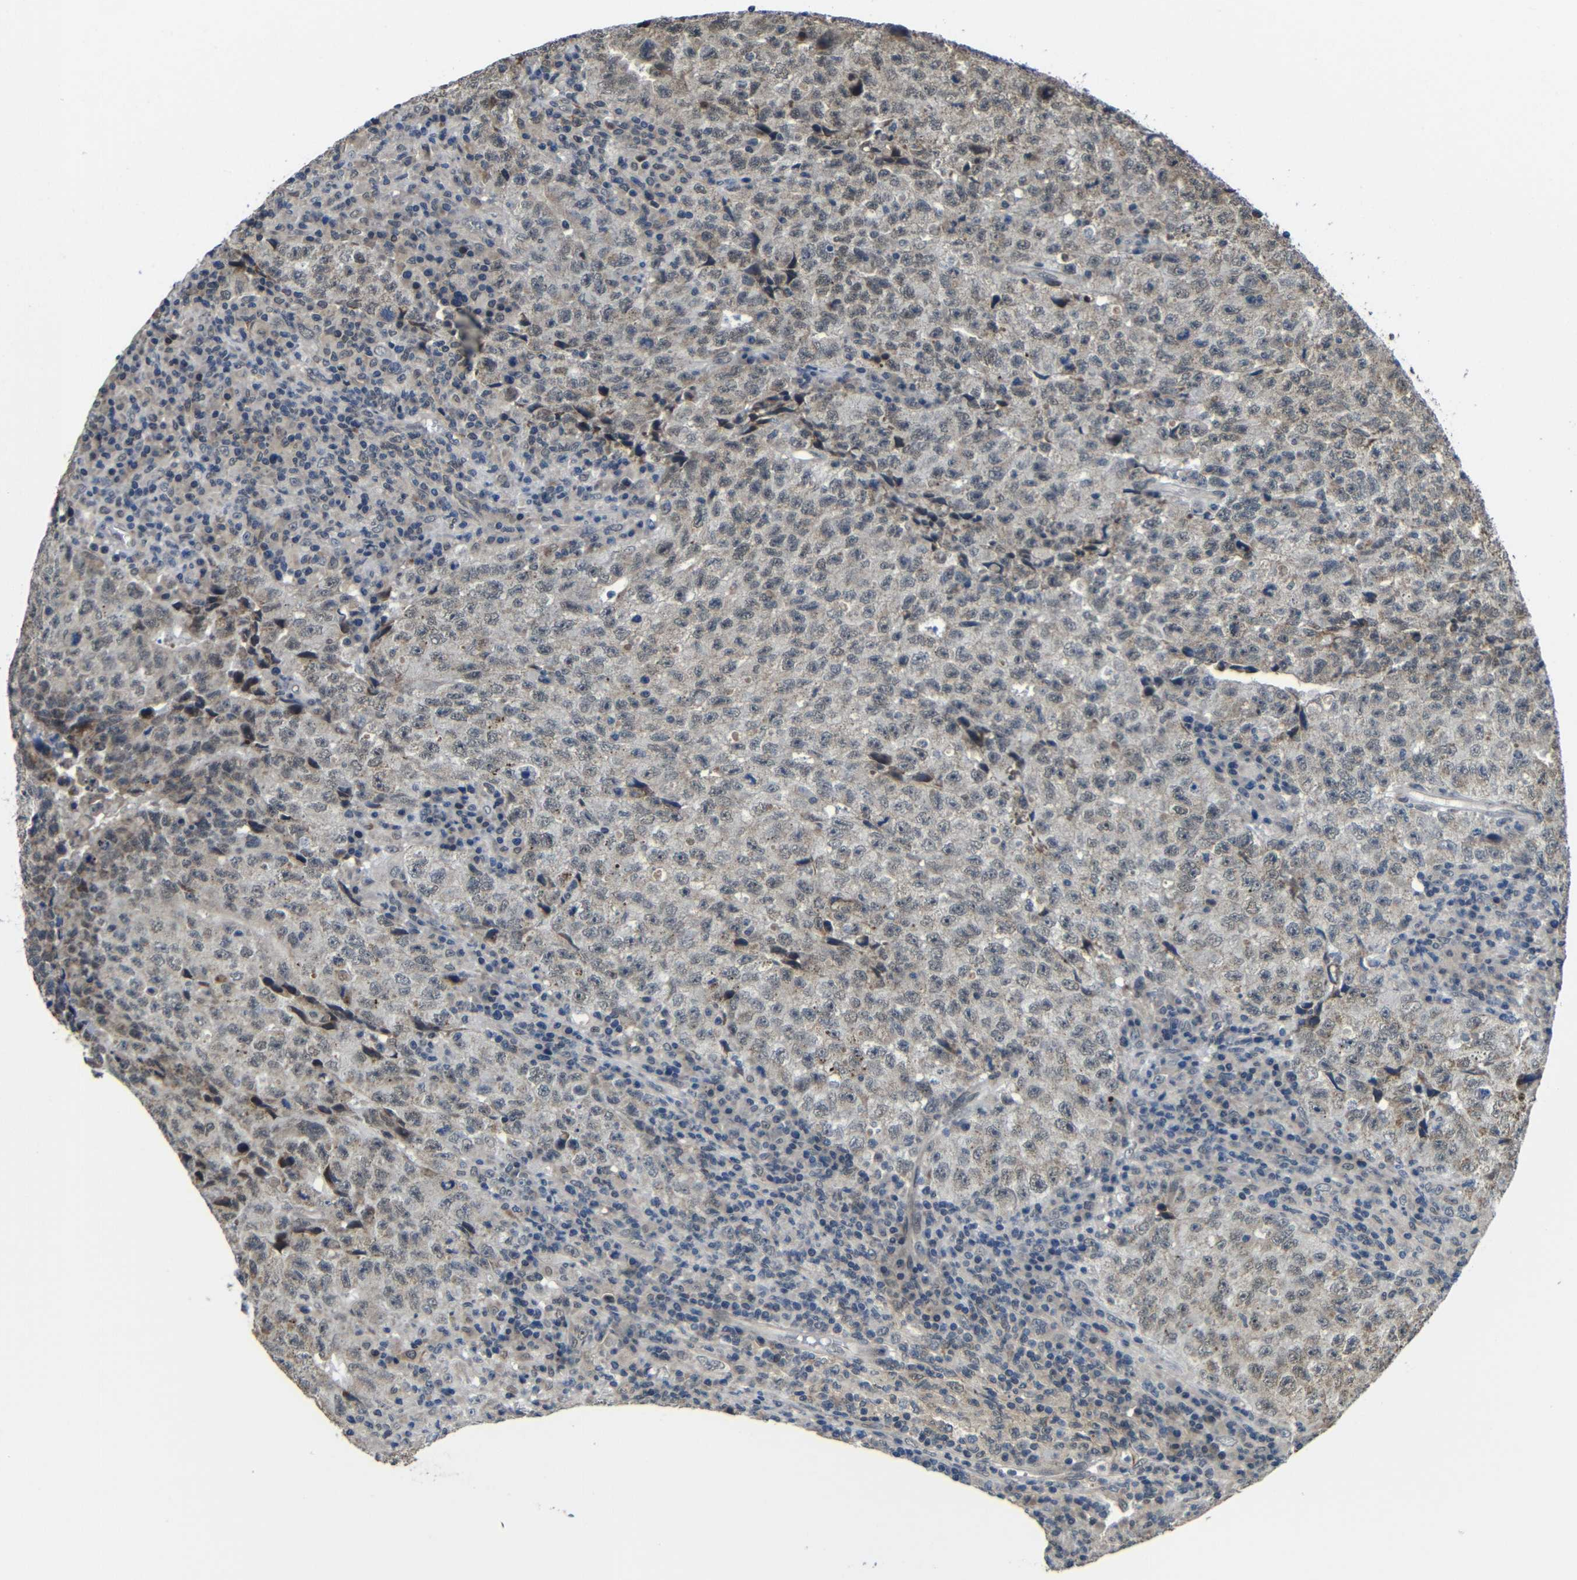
{"staining": {"intensity": "weak", "quantity": ">75%", "location": "cytoplasmic/membranous"}, "tissue": "testis cancer", "cell_type": "Tumor cells", "image_type": "cancer", "snomed": [{"axis": "morphology", "description": "Necrosis, NOS"}, {"axis": "morphology", "description": "Carcinoma, Embryonal, NOS"}, {"axis": "topography", "description": "Testis"}], "caption": "IHC micrograph of neoplastic tissue: human embryonal carcinoma (testis) stained using immunohistochemistry (IHC) shows low levels of weak protein expression localized specifically in the cytoplasmic/membranous of tumor cells, appearing as a cytoplasmic/membranous brown color.", "gene": "FAM172A", "patient": {"sex": "male", "age": 19}}